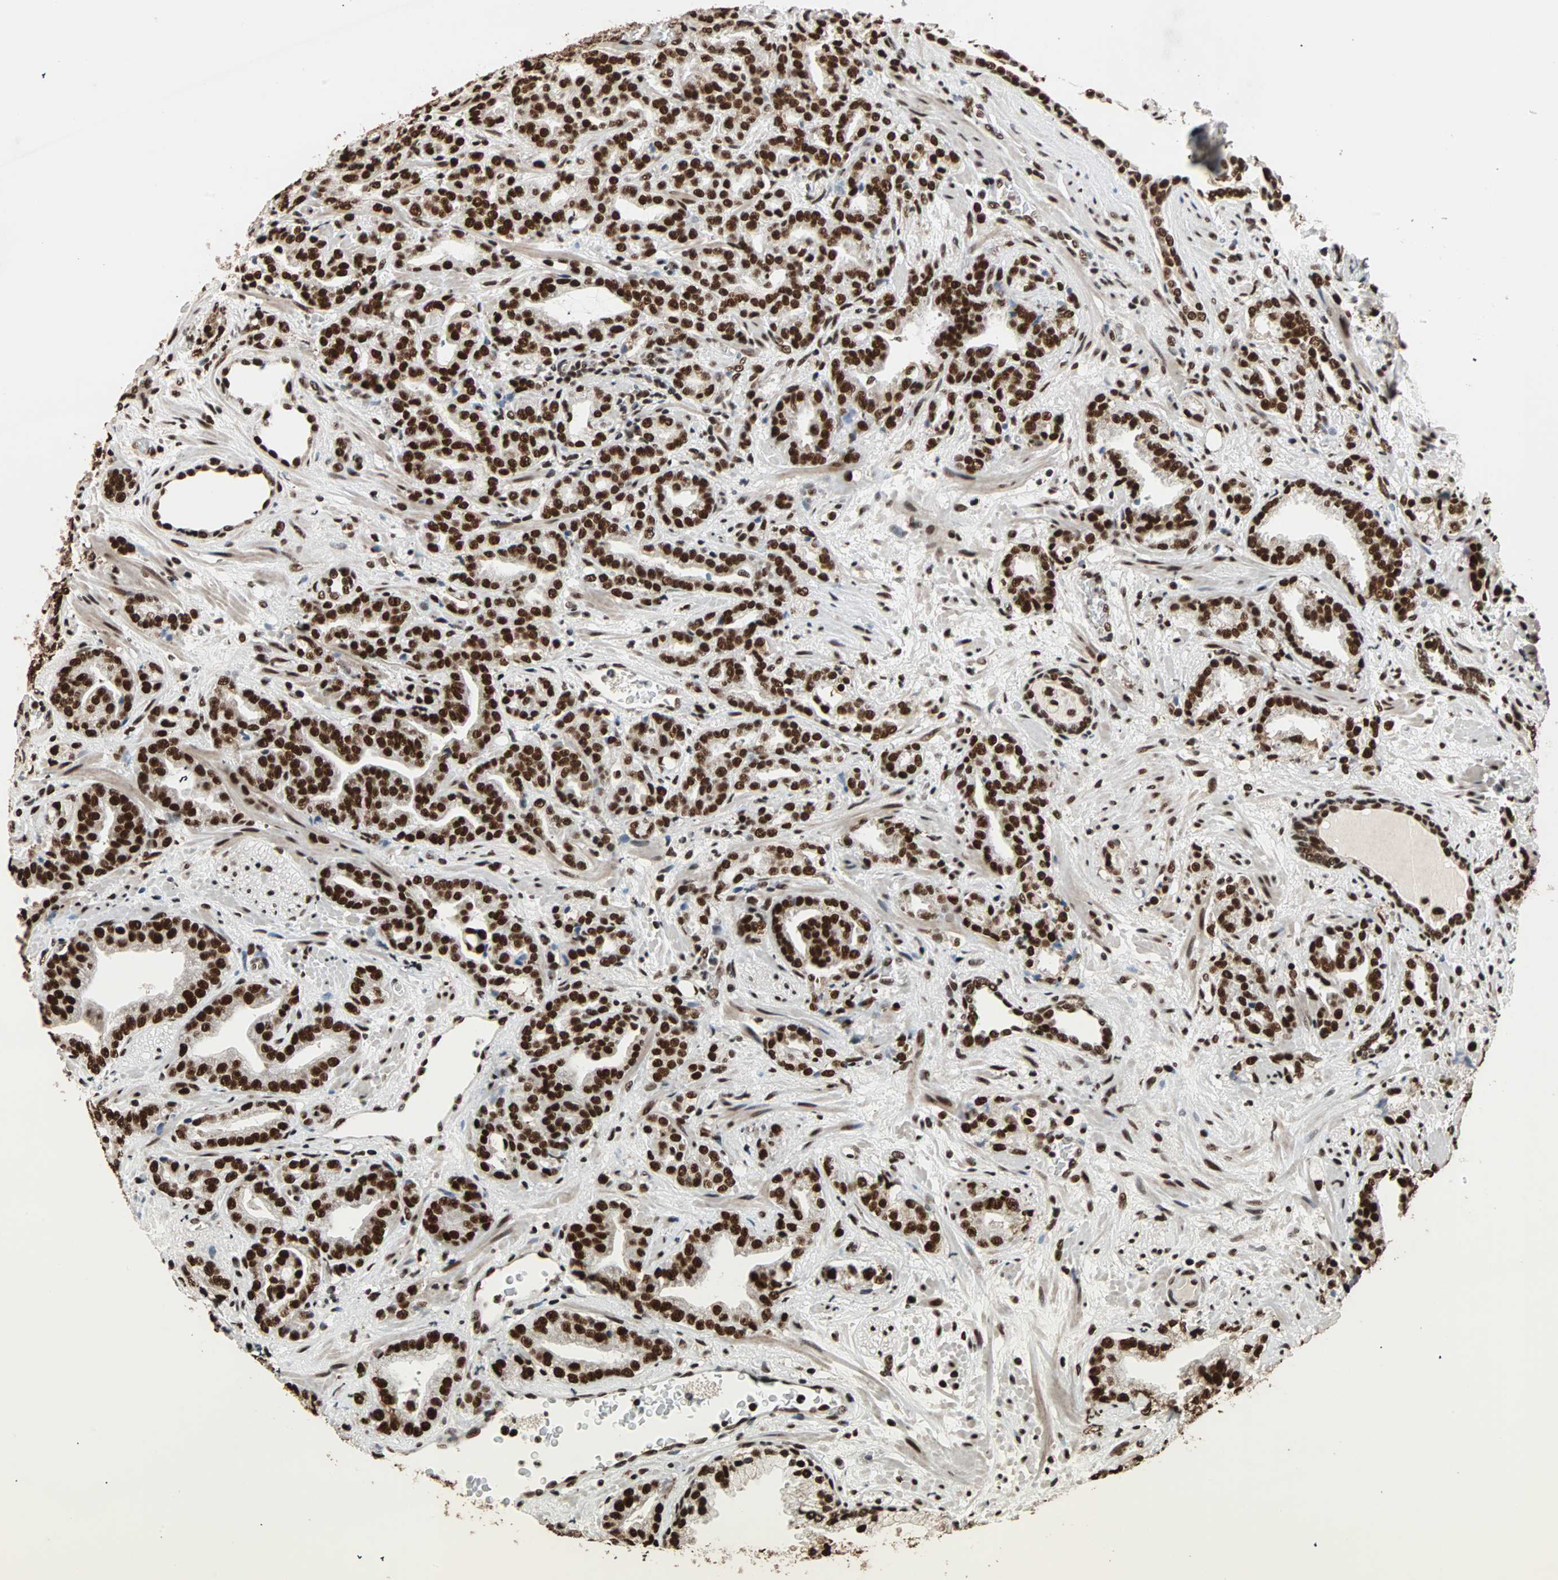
{"staining": {"intensity": "strong", "quantity": ">75%", "location": "nuclear"}, "tissue": "prostate cancer", "cell_type": "Tumor cells", "image_type": "cancer", "snomed": [{"axis": "morphology", "description": "Adenocarcinoma, Low grade"}, {"axis": "topography", "description": "Prostate"}], "caption": "This is a micrograph of immunohistochemistry (IHC) staining of prostate cancer, which shows strong expression in the nuclear of tumor cells.", "gene": "ILF2", "patient": {"sex": "male", "age": 63}}